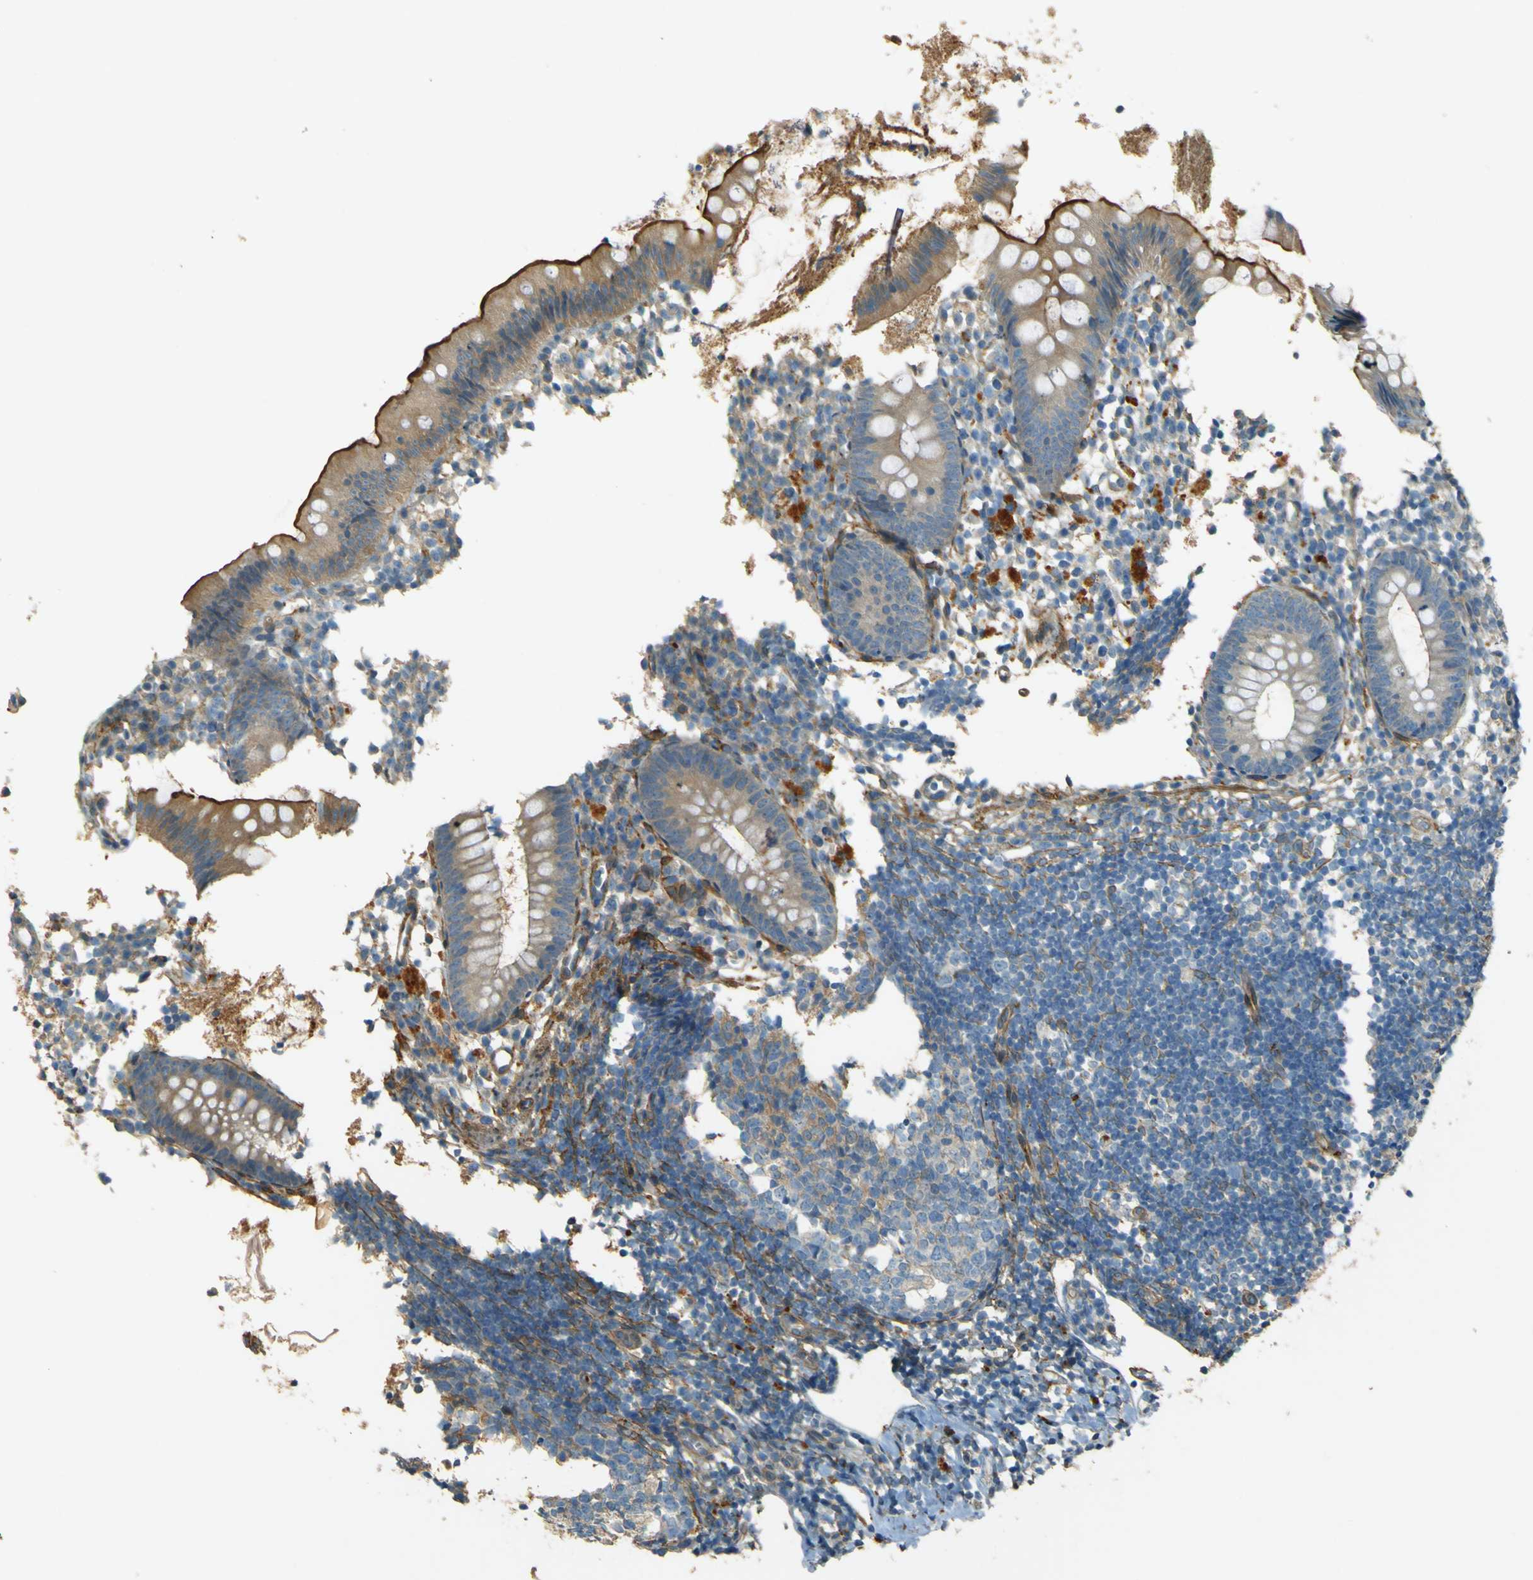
{"staining": {"intensity": "moderate", "quantity": "25%-75%", "location": "cytoplasmic/membranous"}, "tissue": "appendix", "cell_type": "Glandular cells", "image_type": "normal", "snomed": [{"axis": "morphology", "description": "Normal tissue, NOS"}, {"axis": "topography", "description": "Appendix"}], "caption": "A high-resolution micrograph shows immunohistochemistry (IHC) staining of unremarkable appendix, which shows moderate cytoplasmic/membranous positivity in approximately 25%-75% of glandular cells. (DAB IHC with brightfield microscopy, high magnification).", "gene": "NEXN", "patient": {"sex": "female", "age": 20}}